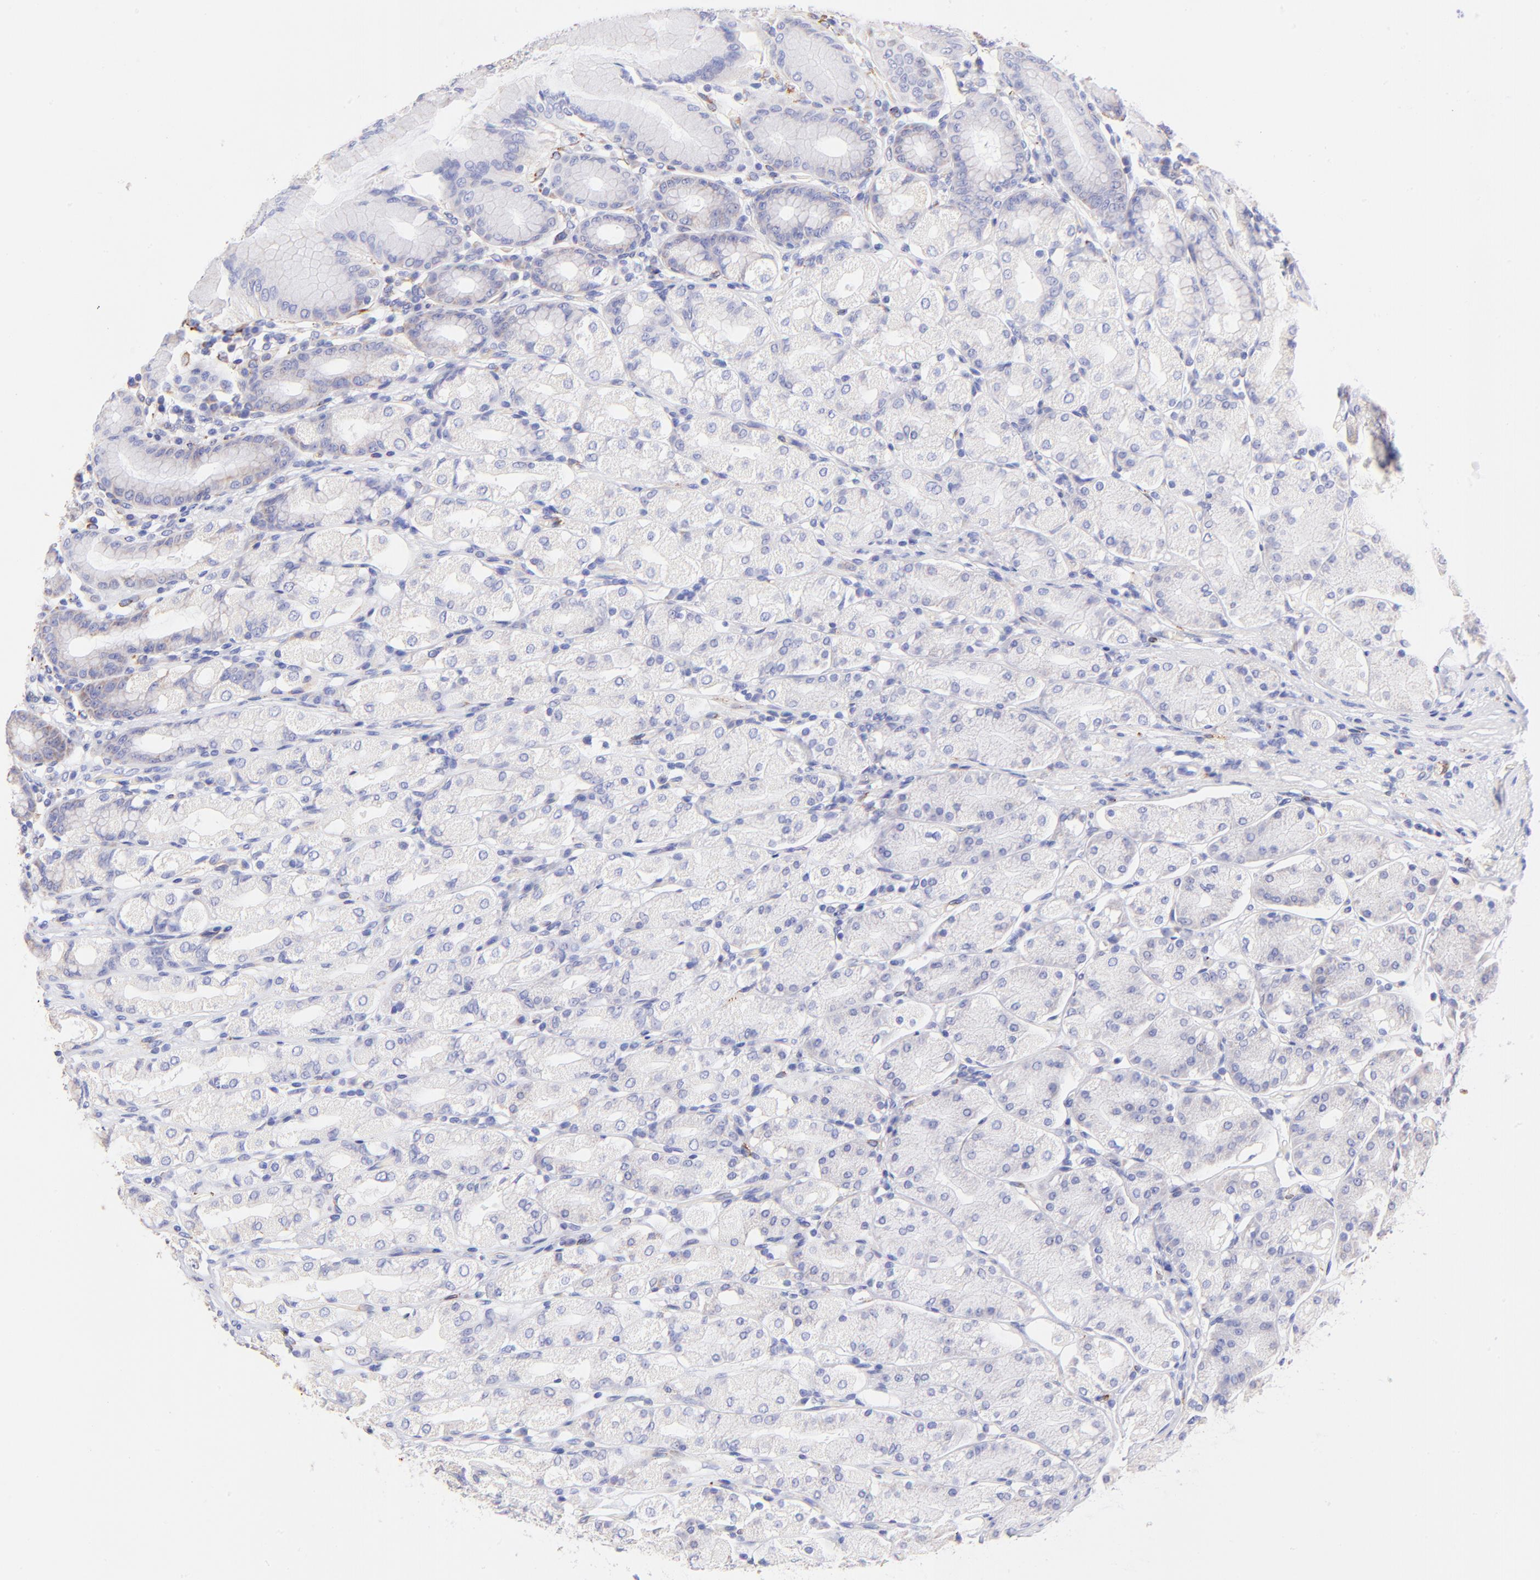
{"staining": {"intensity": "weak", "quantity": "<25%", "location": "cytoplasmic/membranous"}, "tissue": "stomach", "cell_type": "Glandular cells", "image_type": "normal", "snomed": [{"axis": "morphology", "description": "Normal tissue, NOS"}, {"axis": "topography", "description": "Stomach, upper"}], "caption": "IHC of unremarkable human stomach displays no staining in glandular cells. The staining was performed using DAB to visualize the protein expression in brown, while the nuclei were stained in blue with hematoxylin (Magnification: 20x).", "gene": "SPARC", "patient": {"sex": "male", "age": 68}}